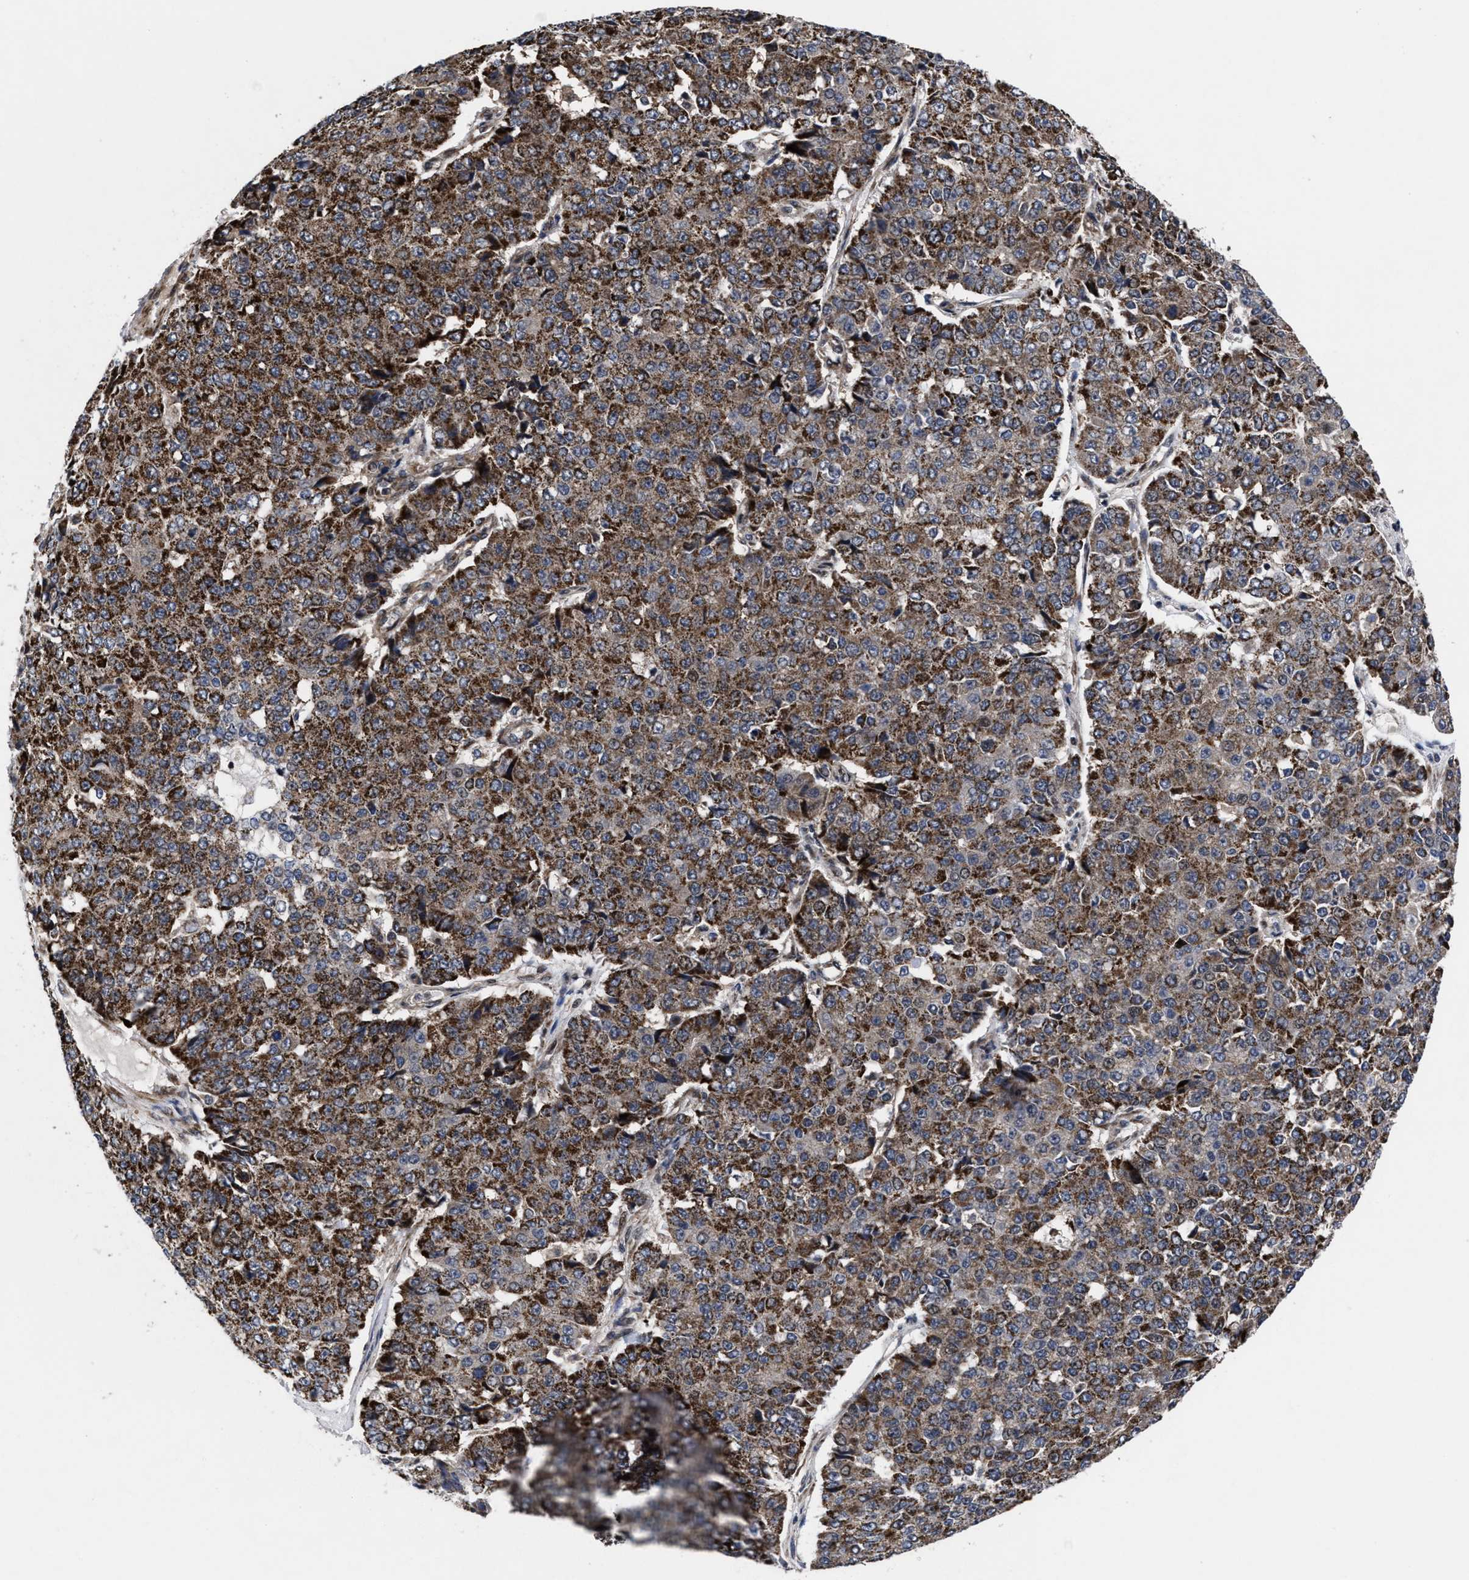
{"staining": {"intensity": "moderate", "quantity": ">75%", "location": "cytoplasmic/membranous"}, "tissue": "pancreatic cancer", "cell_type": "Tumor cells", "image_type": "cancer", "snomed": [{"axis": "morphology", "description": "Adenocarcinoma, NOS"}, {"axis": "topography", "description": "Pancreas"}], "caption": "Tumor cells reveal moderate cytoplasmic/membranous positivity in about >75% of cells in adenocarcinoma (pancreatic). (Brightfield microscopy of DAB IHC at high magnification).", "gene": "MRPL50", "patient": {"sex": "male", "age": 50}}